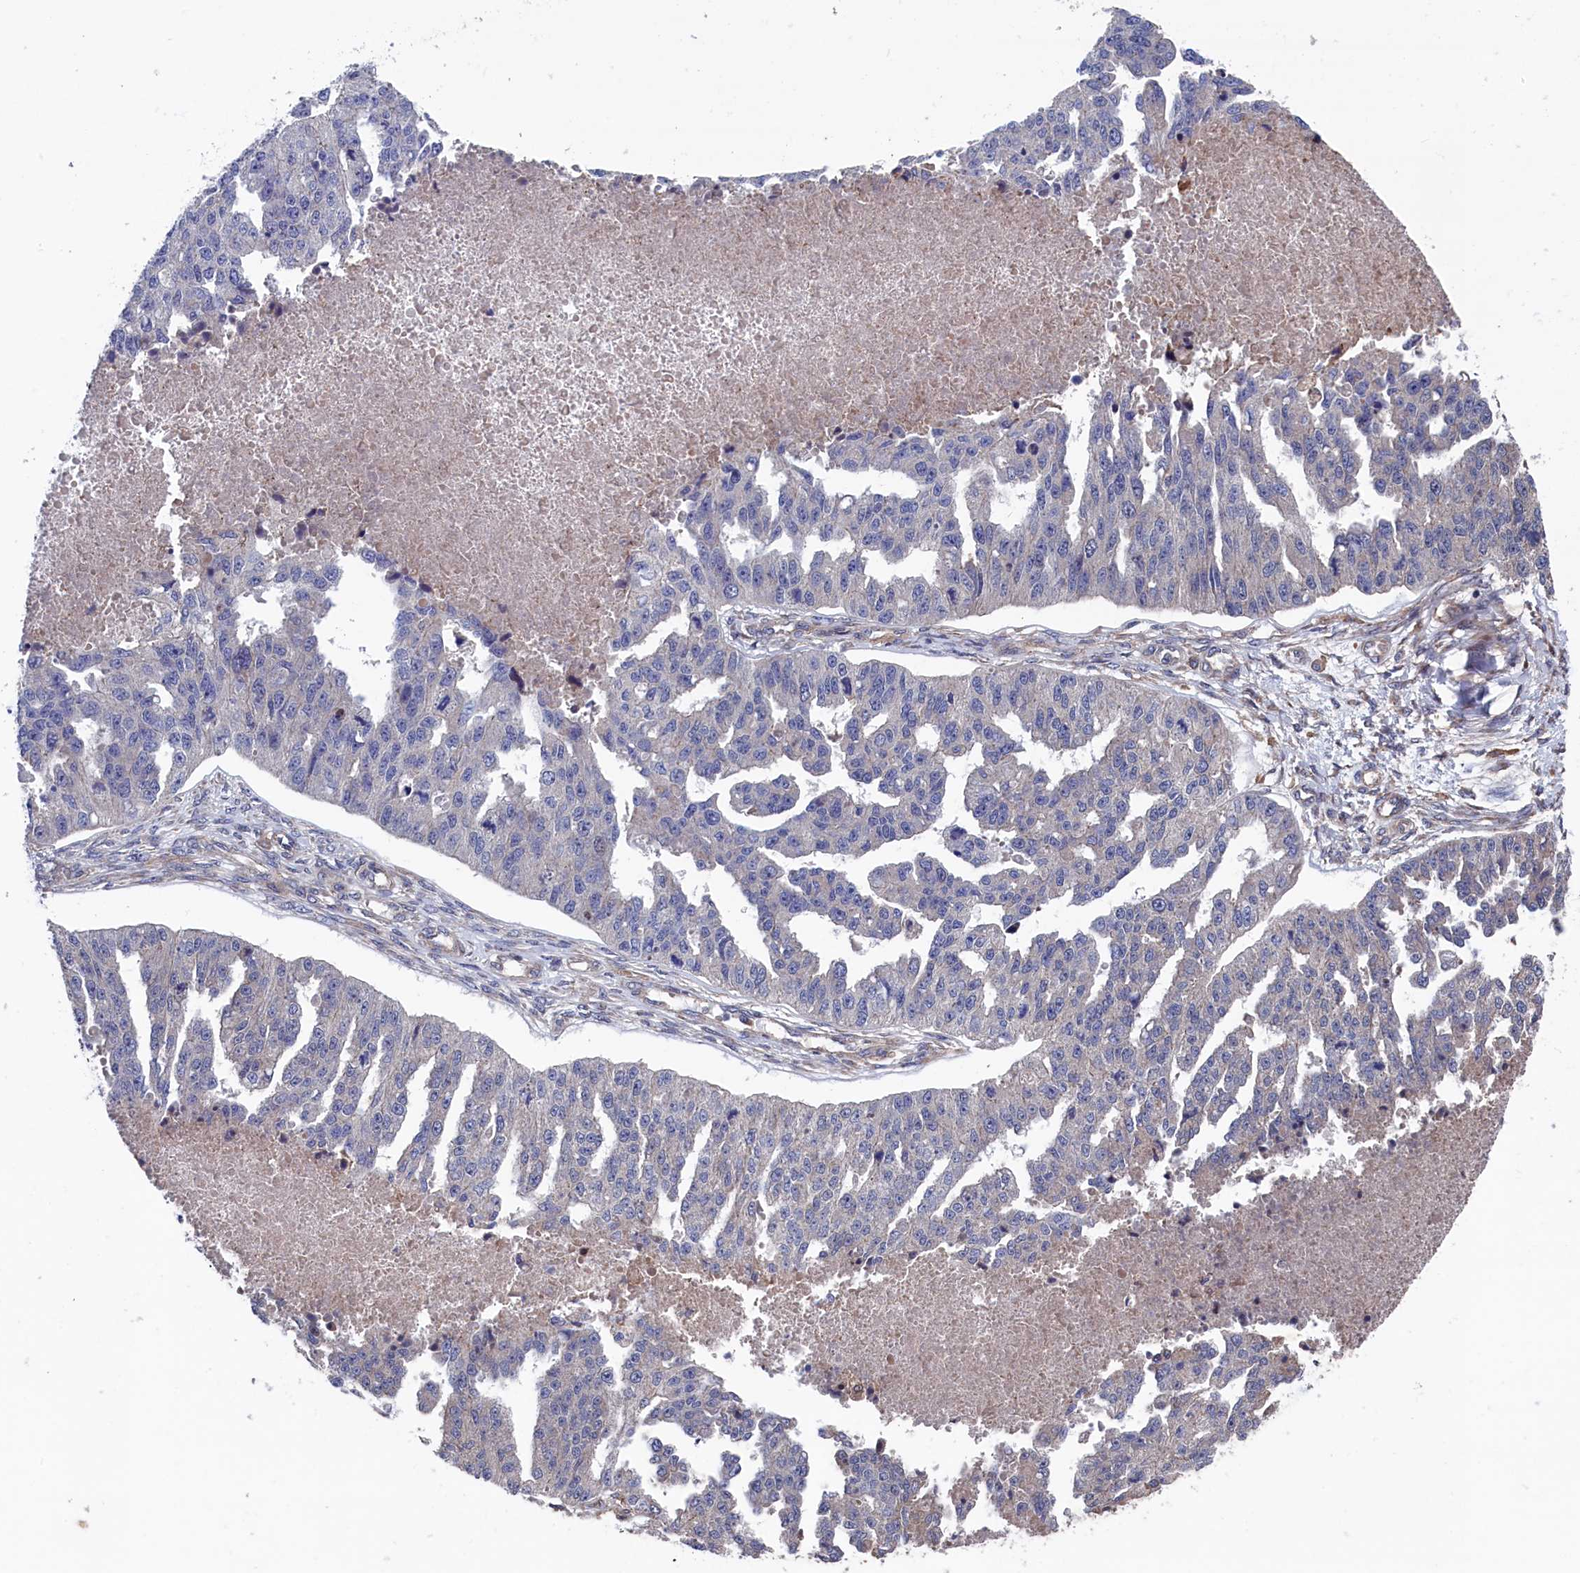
{"staining": {"intensity": "negative", "quantity": "none", "location": "none"}, "tissue": "ovarian cancer", "cell_type": "Tumor cells", "image_type": "cancer", "snomed": [{"axis": "morphology", "description": "Cystadenocarcinoma, serous, NOS"}, {"axis": "topography", "description": "Ovary"}], "caption": "An image of ovarian cancer (serous cystadenocarcinoma) stained for a protein shows no brown staining in tumor cells. The staining was performed using DAB (3,3'-diaminobenzidine) to visualize the protein expression in brown, while the nuclei were stained in blue with hematoxylin (Magnification: 20x).", "gene": "SPATA13", "patient": {"sex": "female", "age": 58}}